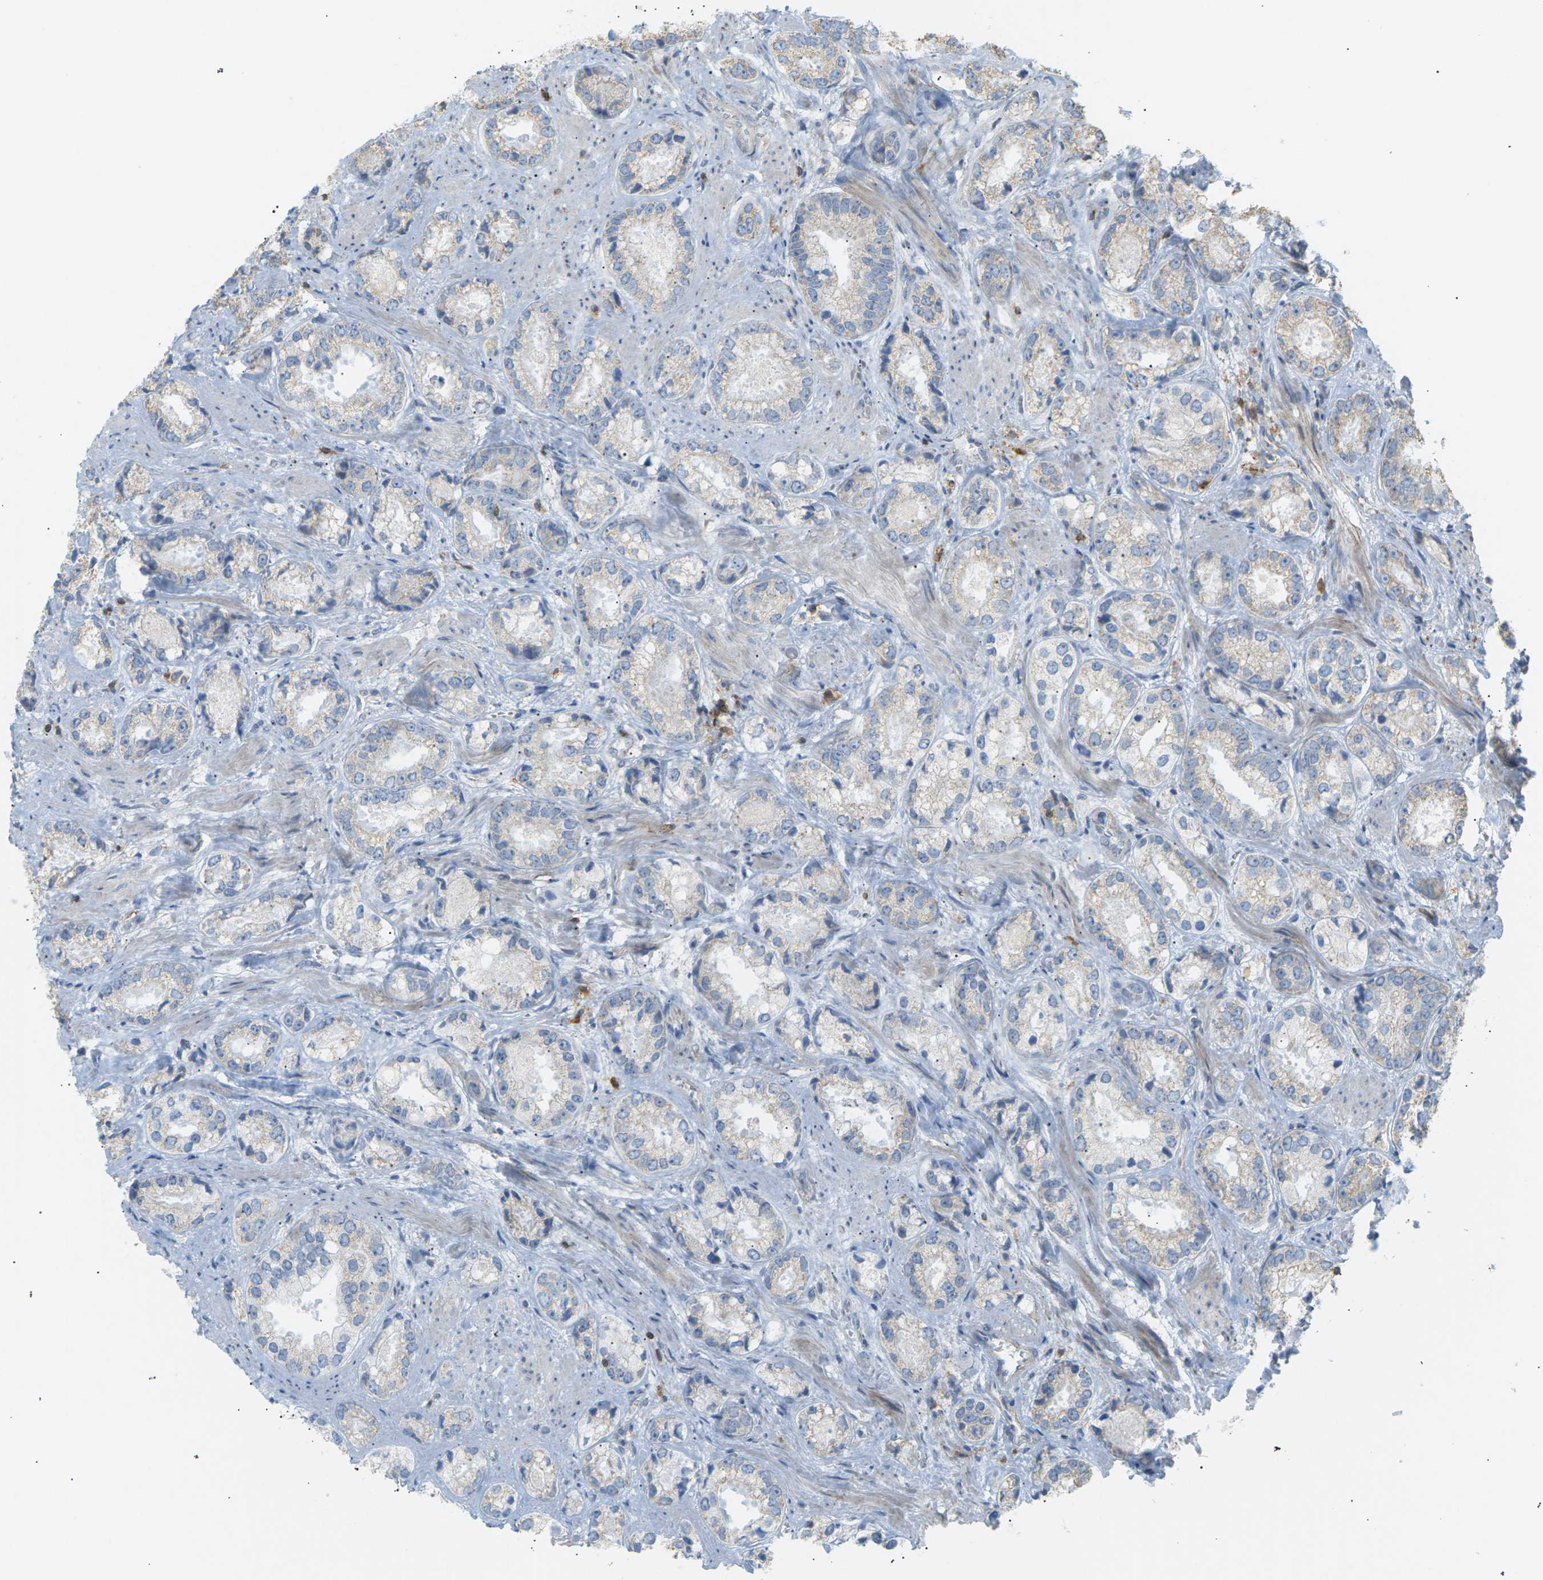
{"staining": {"intensity": "negative", "quantity": "none", "location": "none"}, "tissue": "prostate cancer", "cell_type": "Tumor cells", "image_type": "cancer", "snomed": [{"axis": "morphology", "description": "Adenocarcinoma, High grade"}, {"axis": "topography", "description": "Prostate"}], "caption": "Human adenocarcinoma (high-grade) (prostate) stained for a protein using IHC demonstrates no expression in tumor cells.", "gene": "LIME1", "patient": {"sex": "male", "age": 61}}